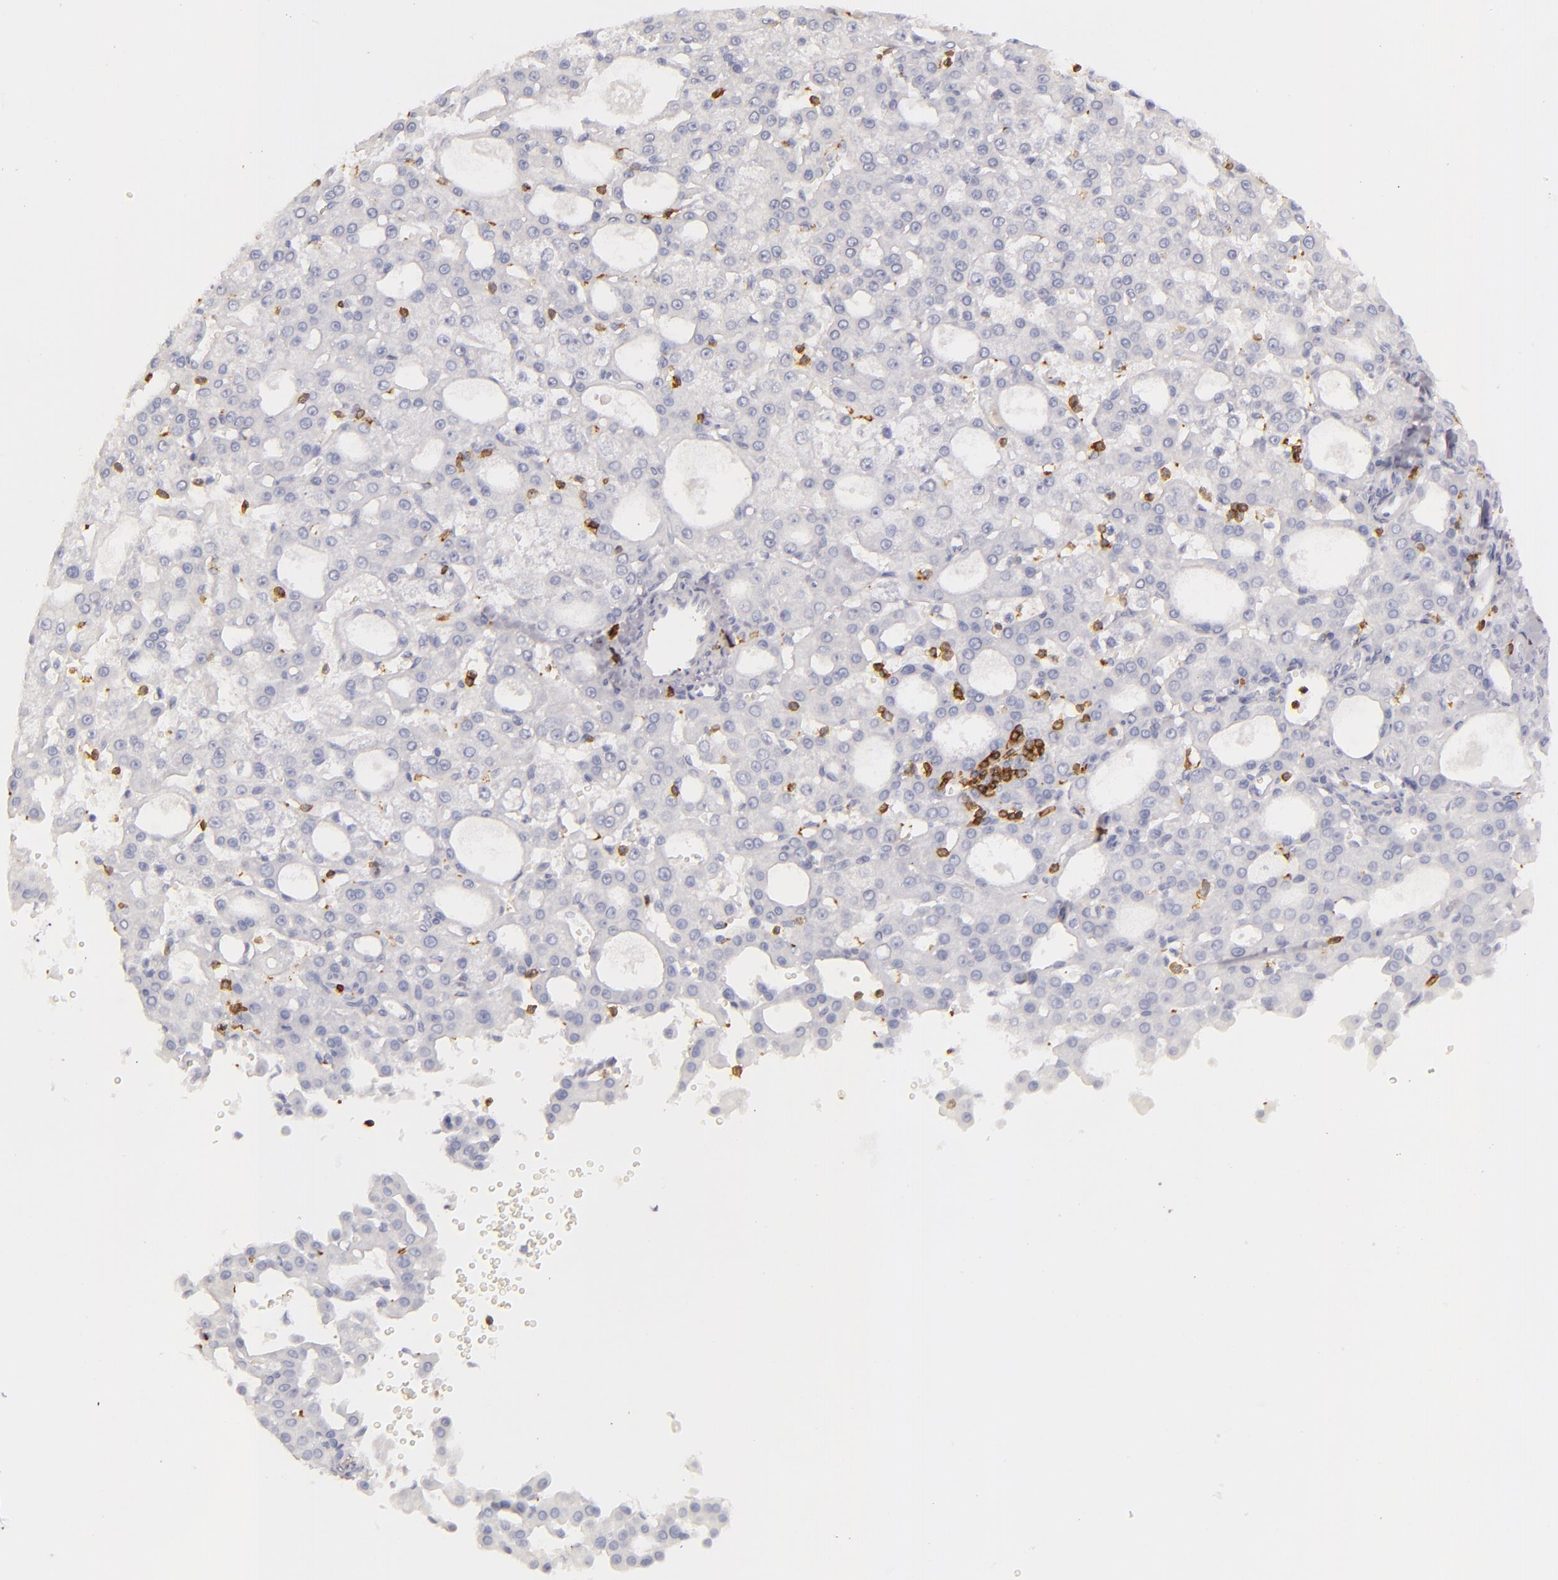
{"staining": {"intensity": "negative", "quantity": "none", "location": "none"}, "tissue": "liver cancer", "cell_type": "Tumor cells", "image_type": "cancer", "snomed": [{"axis": "morphology", "description": "Carcinoma, Hepatocellular, NOS"}, {"axis": "topography", "description": "Liver"}], "caption": "Tumor cells show no significant expression in hepatocellular carcinoma (liver). (DAB (3,3'-diaminobenzidine) immunohistochemistry visualized using brightfield microscopy, high magnification).", "gene": "LAT", "patient": {"sex": "male", "age": 47}}